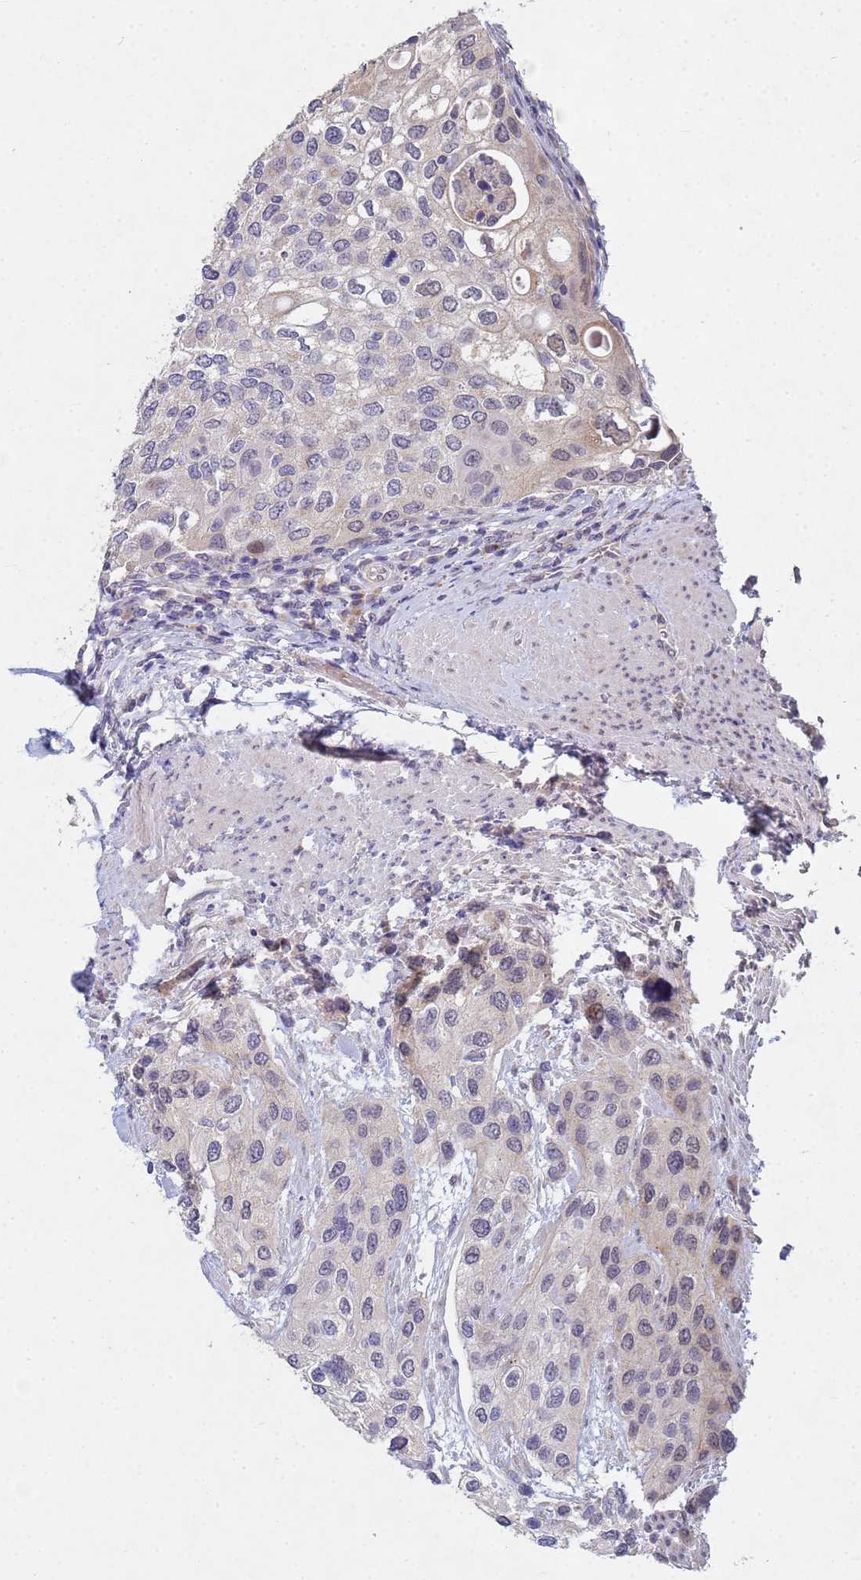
{"staining": {"intensity": "negative", "quantity": "none", "location": "none"}, "tissue": "urothelial cancer", "cell_type": "Tumor cells", "image_type": "cancer", "snomed": [{"axis": "morphology", "description": "Normal tissue, NOS"}, {"axis": "morphology", "description": "Urothelial carcinoma, High grade"}, {"axis": "topography", "description": "Vascular tissue"}, {"axis": "topography", "description": "Urinary bladder"}], "caption": "Immunohistochemical staining of human high-grade urothelial carcinoma demonstrates no significant staining in tumor cells.", "gene": "TNPO2", "patient": {"sex": "female", "age": 56}}